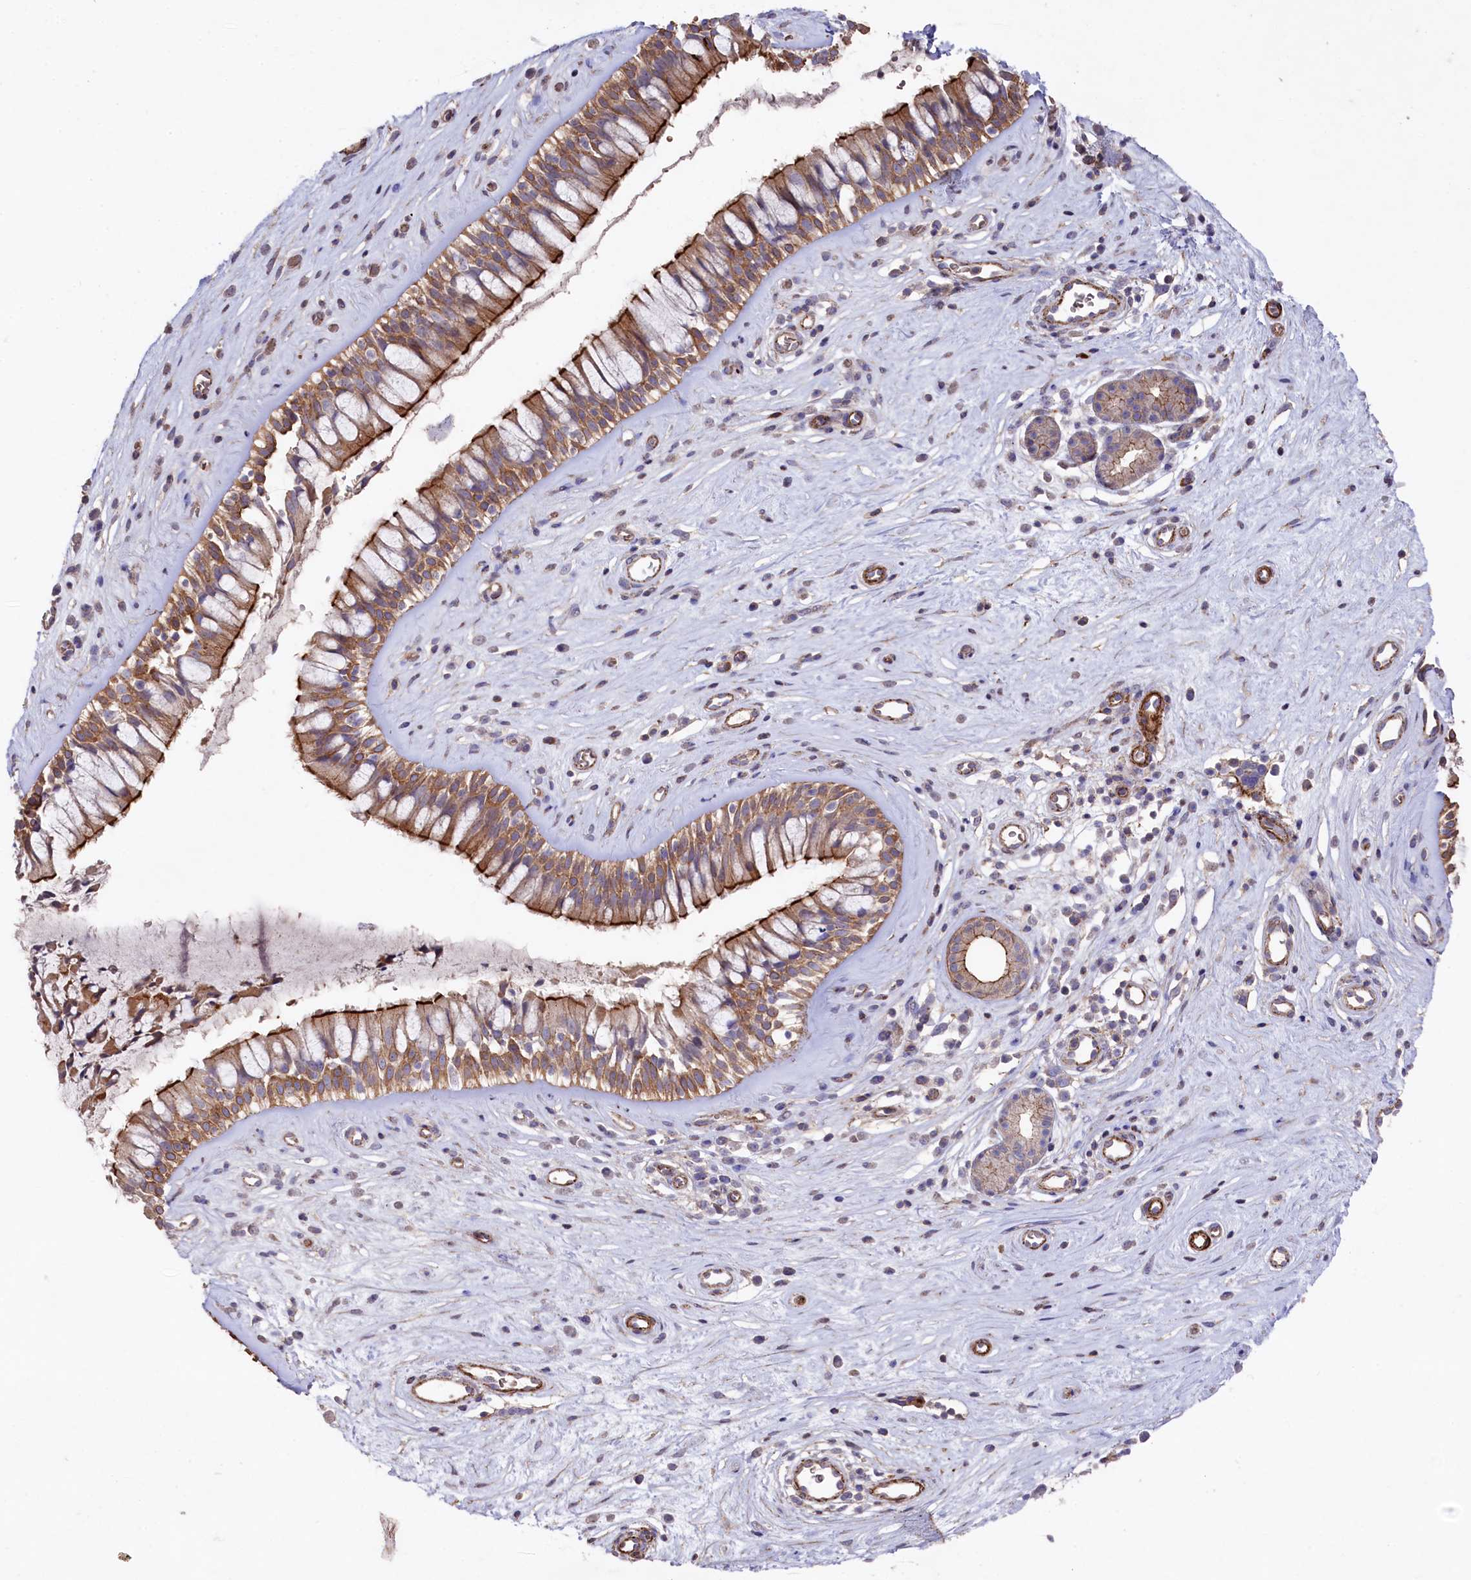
{"staining": {"intensity": "moderate", "quantity": ">75%", "location": "cytoplasmic/membranous"}, "tissue": "nasopharynx", "cell_type": "Respiratory epithelial cells", "image_type": "normal", "snomed": [{"axis": "morphology", "description": "Normal tissue, NOS"}, {"axis": "topography", "description": "Nasopharynx"}], "caption": "IHC histopathology image of normal human nasopharynx stained for a protein (brown), which reveals medium levels of moderate cytoplasmic/membranous staining in about >75% of respiratory epithelial cells.", "gene": "RAPSN", "patient": {"sex": "male", "age": 32}}